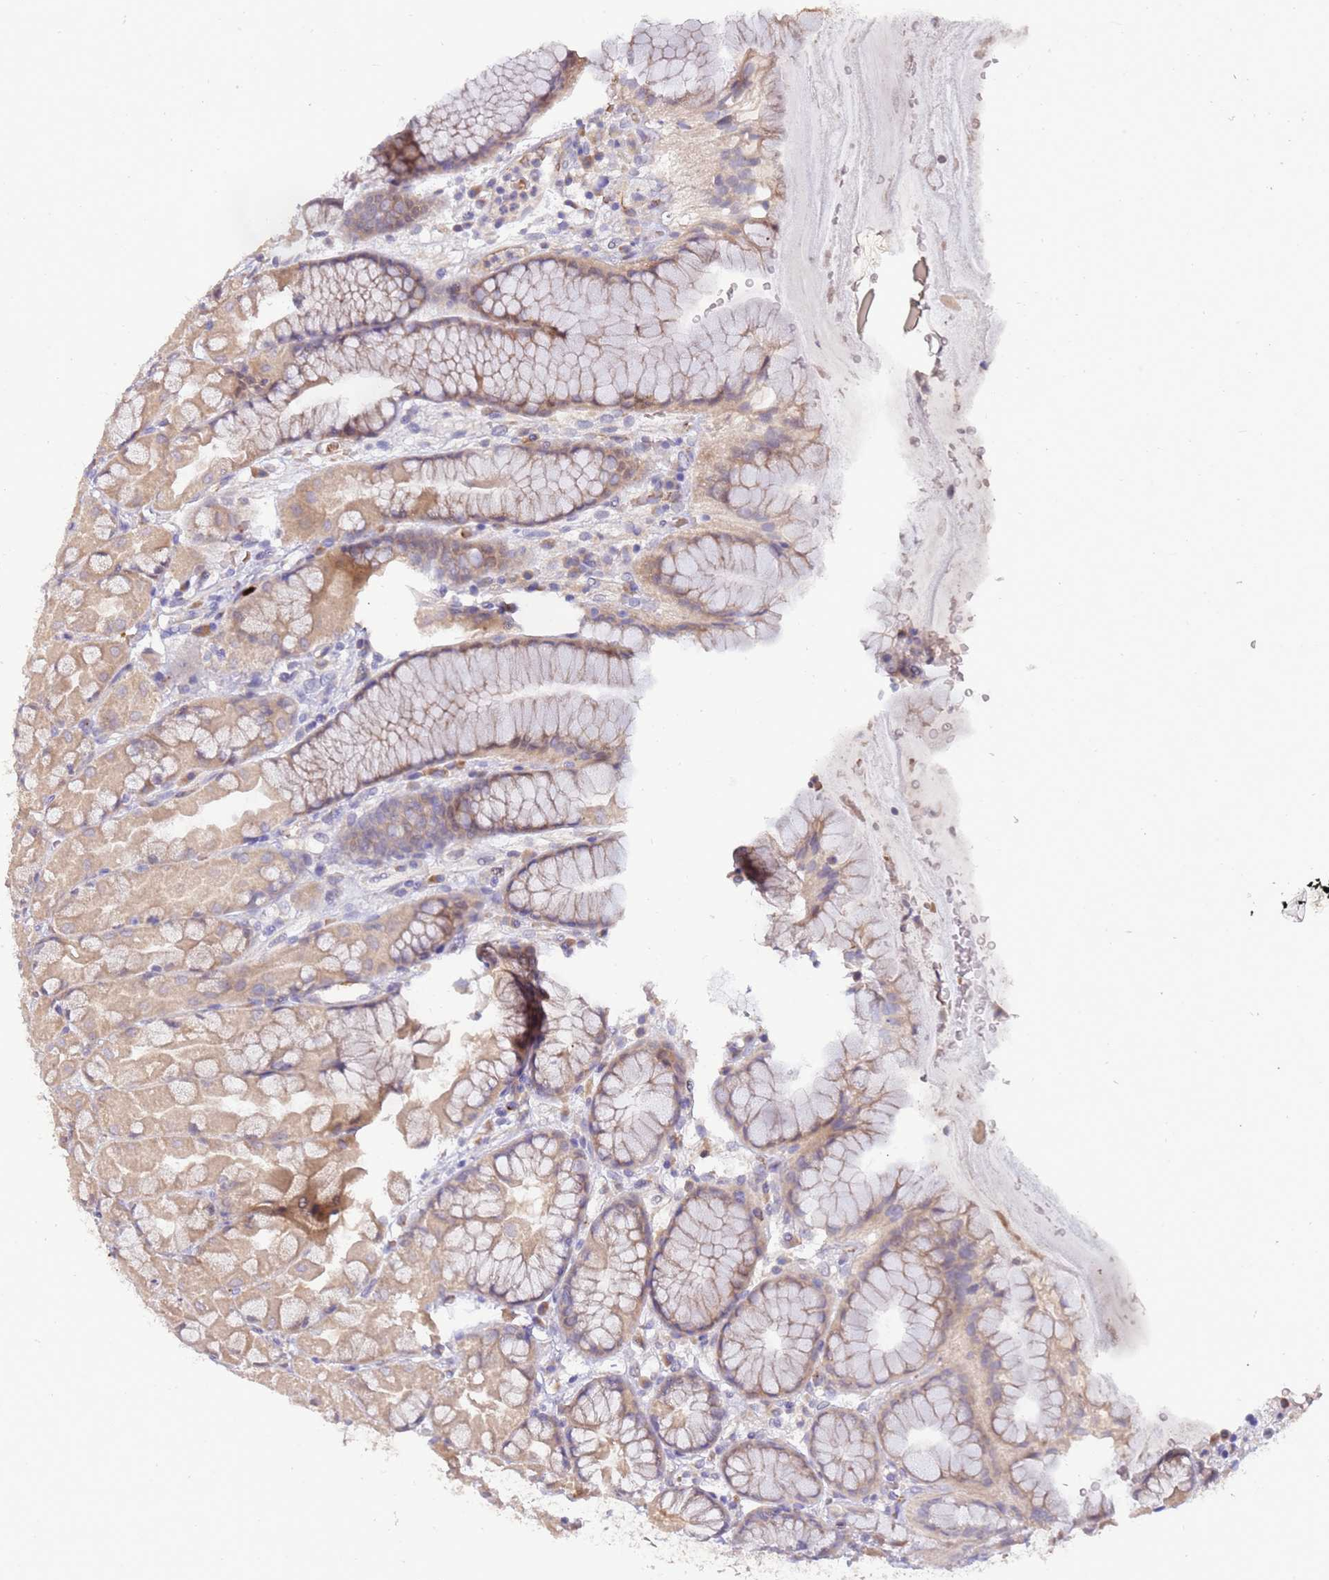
{"staining": {"intensity": "weak", "quantity": "25%-75%", "location": "cytoplasmic/membranous"}, "tissue": "stomach", "cell_type": "Glandular cells", "image_type": "normal", "snomed": [{"axis": "morphology", "description": "Normal tissue, NOS"}, {"axis": "topography", "description": "Stomach"}], "caption": "The photomicrograph exhibits immunohistochemical staining of unremarkable stomach. There is weak cytoplasmic/membranous staining is present in approximately 25%-75% of glandular cells.", "gene": "NMUR2", "patient": {"sex": "male", "age": 57}}